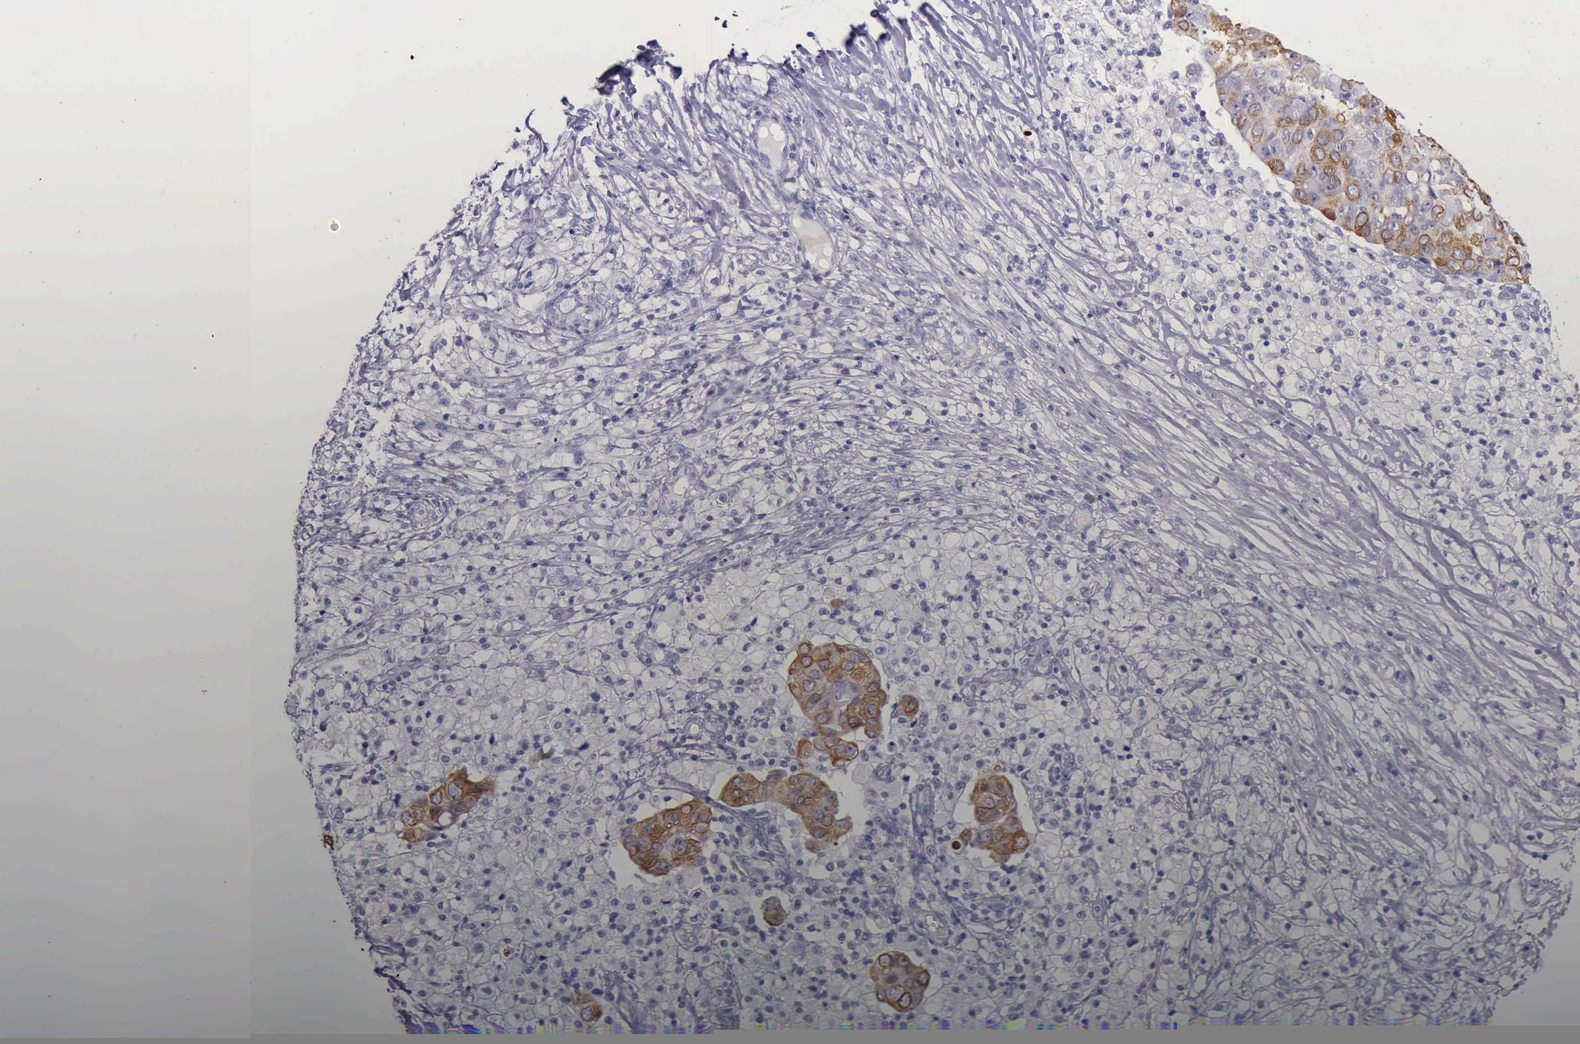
{"staining": {"intensity": "strong", "quantity": "25%-75%", "location": "cytoplasmic/membranous"}, "tissue": "ovarian cancer", "cell_type": "Tumor cells", "image_type": "cancer", "snomed": [{"axis": "morphology", "description": "Carcinoma, endometroid"}, {"axis": "topography", "description": "Ovary"}], "caption": "The image reveals immunohistochemical staining of ovarian cancer (endometroid carcinoma). There is strong cytoplasmic/membranous staining is appreciated in about 25%-75% of tumor cells.", "gene": "KRT8", "patient": {"sex": "female", "age": 42}}